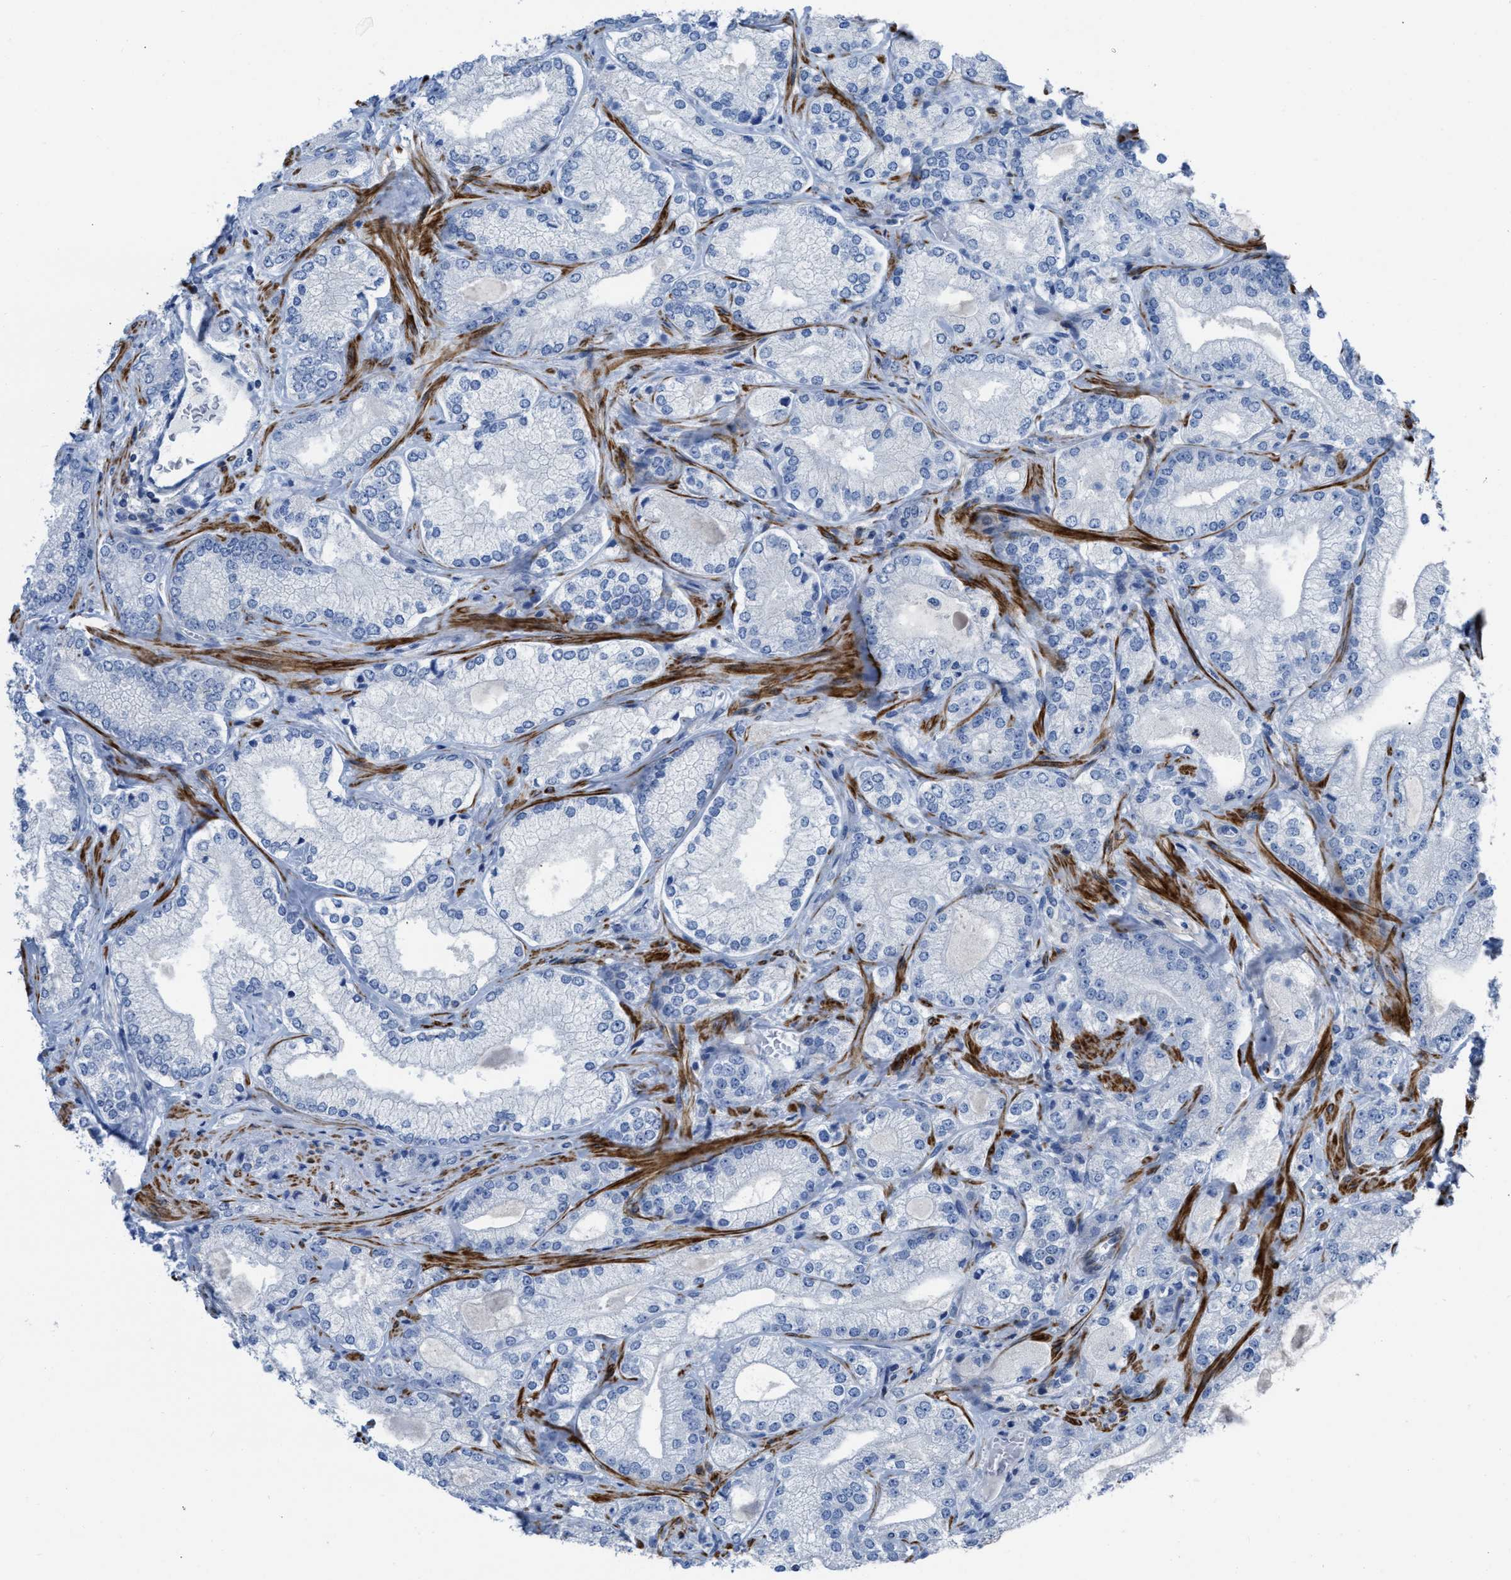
{"staining": {"intensity": "negative", "quantity": "none", "location": "none"}, "tissue": "prostate cancer", "cell_type": "Tumor cells", "image_type": "cancer", "snomed": [{"axis": "morphology", "description": "Adenocarcinoma, Low grade"}, {"axis": "topography", "description": "Prostate"}], "caption": "A histopathology image of human low-grade adenocarcinoma (prostate) is negative for staining in tumor cells.", "gene": "PRMT2", "patient": {"sex": "male", "age": 65}}